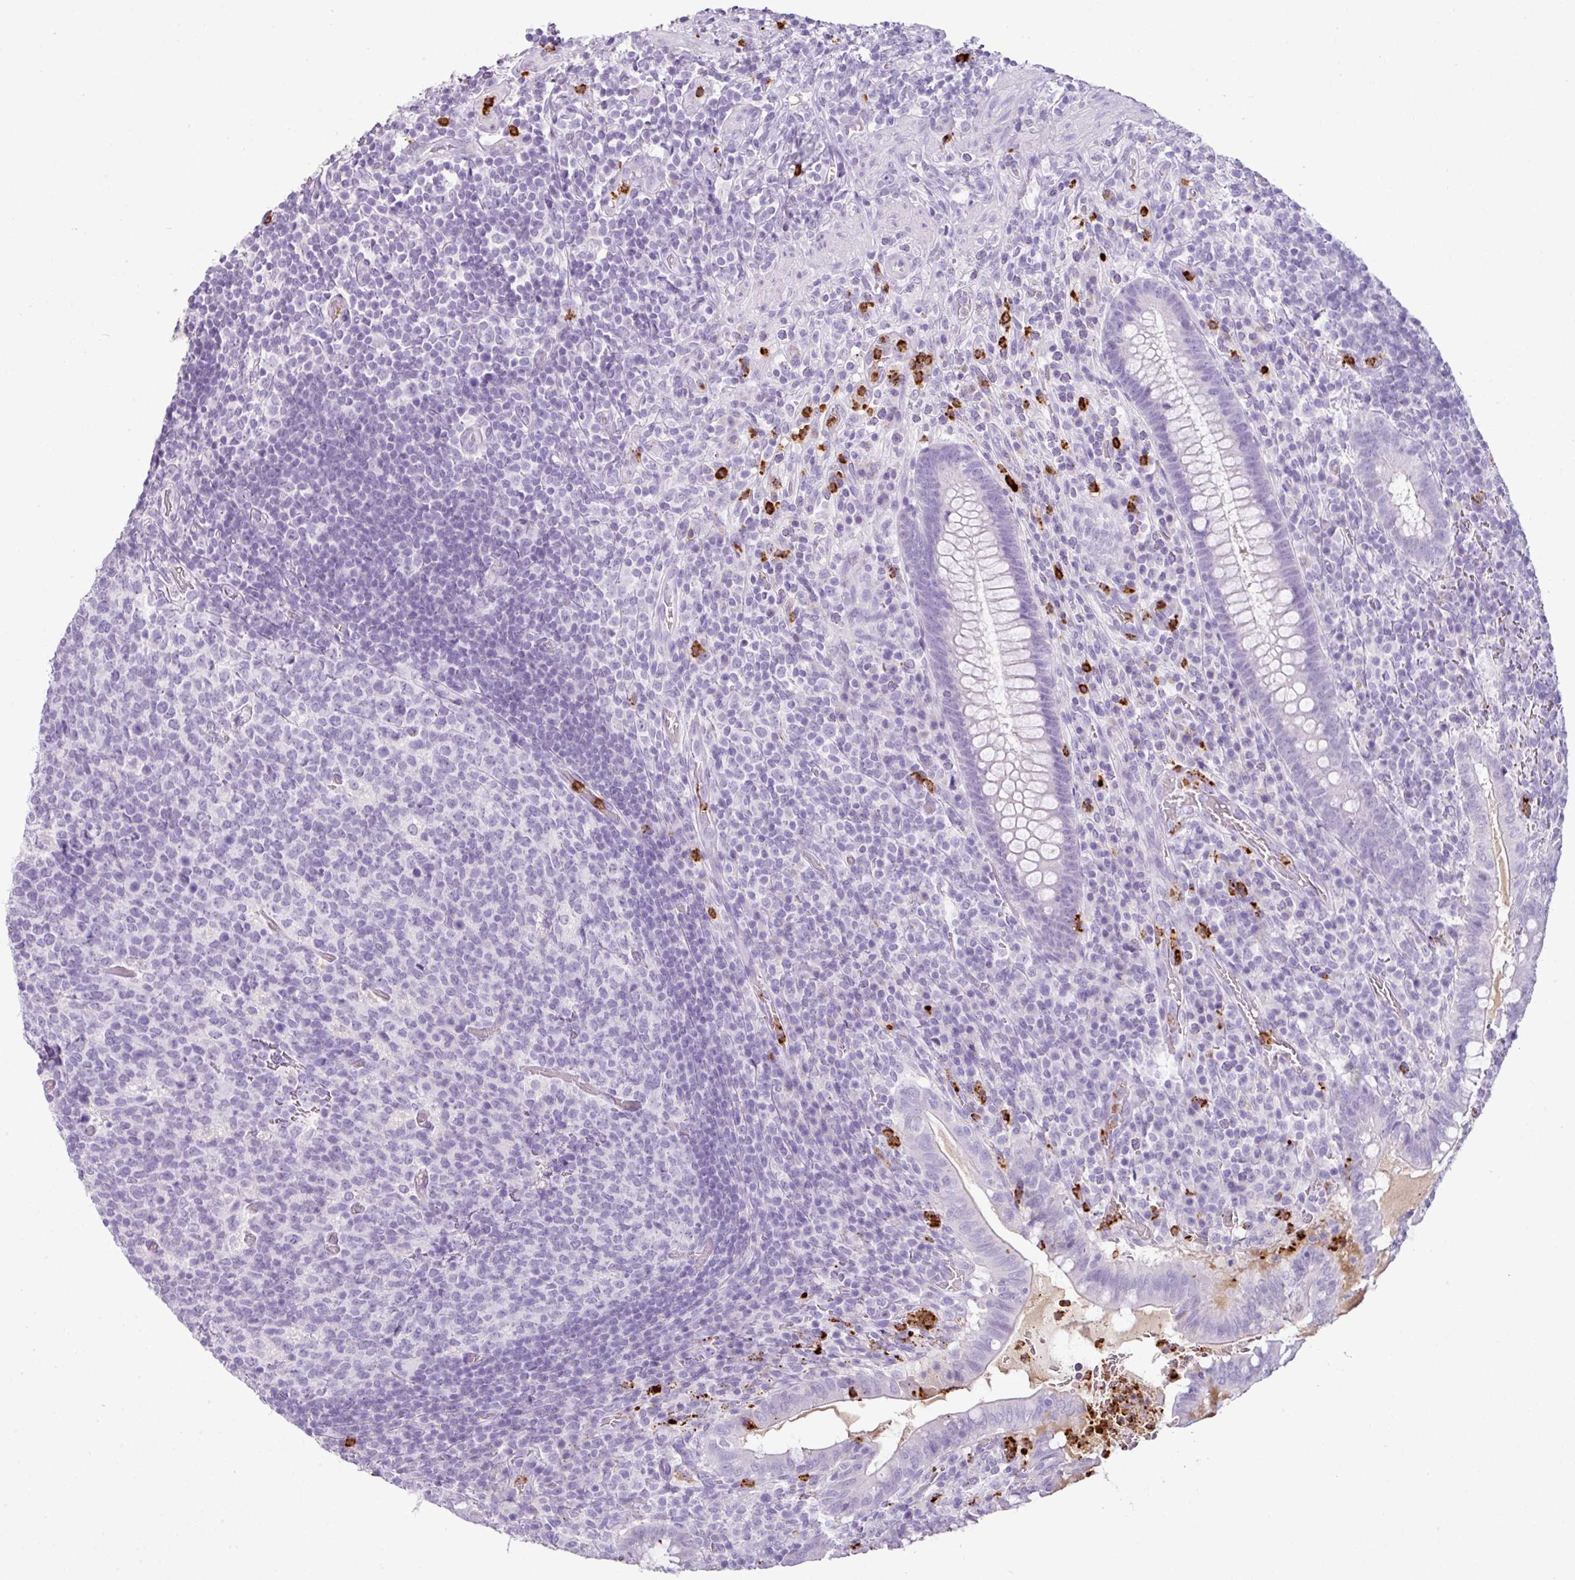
{"staining": {"intensity": "negative", "quantity": "none", "location": "none"}, "tissue": "appendix", "cell_type": "Glandular cells", "image_type": "normal", "snomed": [{"axis": "morphology", "description": "Normal tissue, NOS"}, {"axis": "topography", "description": "Appendix"}], "caption": "DAB immunohistochemical staining of normal appendix shows no significant staining in glandular cells.", "gene": "CTSG", "patient": {"sex": "female", "age": 43}}